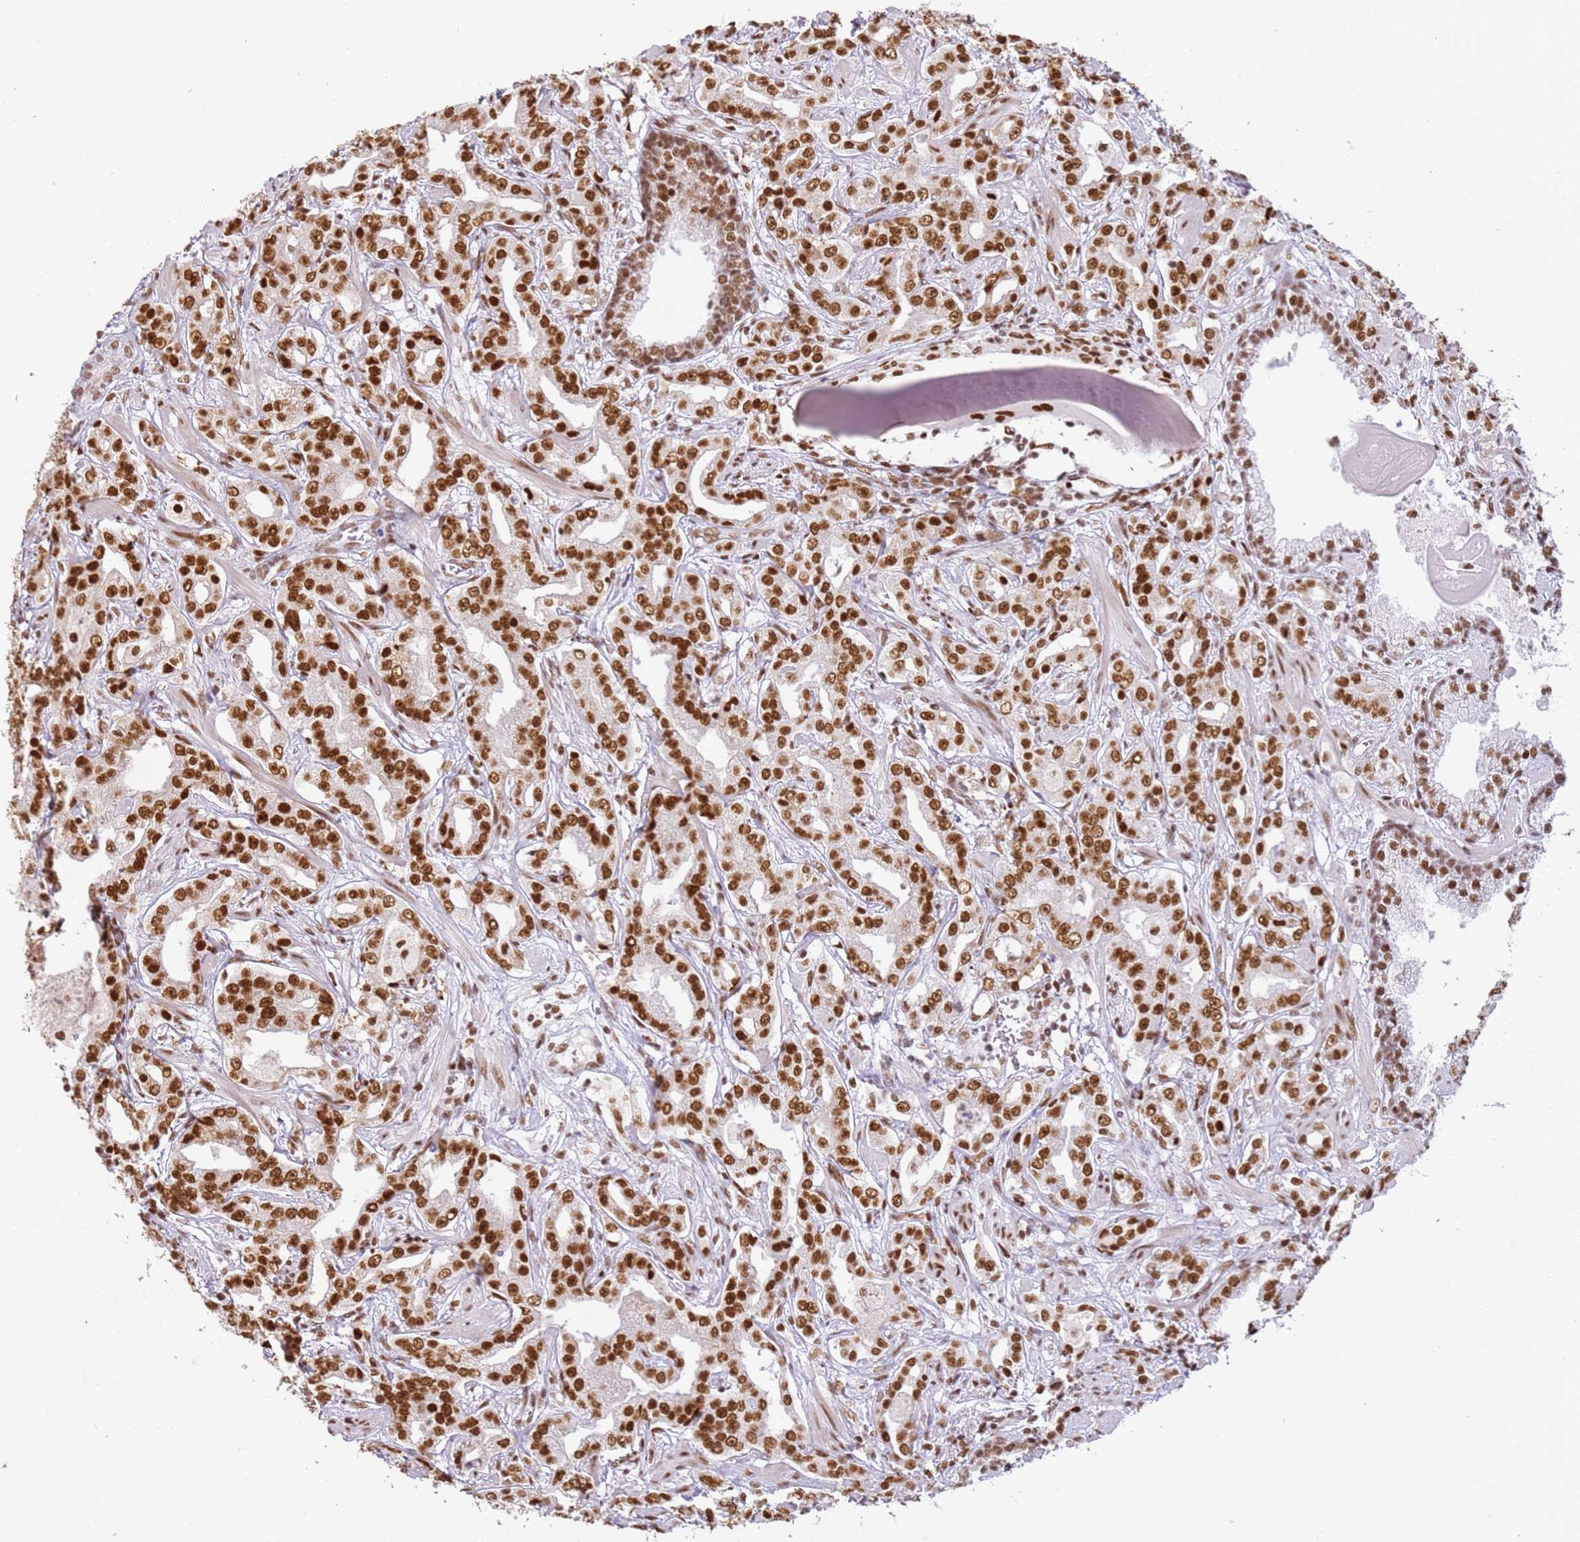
{"staining": {"intensity": "moderate", "quantity": ">75%", "location": "nuclear"}, "tissue": "prostate cancer", "cell_type": "Tumor cells", "image_type": "cancer", "snomed": [{"axis": "morphology", "description": "Adenocarcinoma, High grade"}, {"axis": "topography", "description": "Prostate"}], "caption": "Prostate high-grade adenocarcinoma stained with immunohistochemistry (IHC) displays moderate nuclear expression in about >75% of tumor cells.", "gene": "TENT4A", "patient": {"sex": "male", "age": 63}}